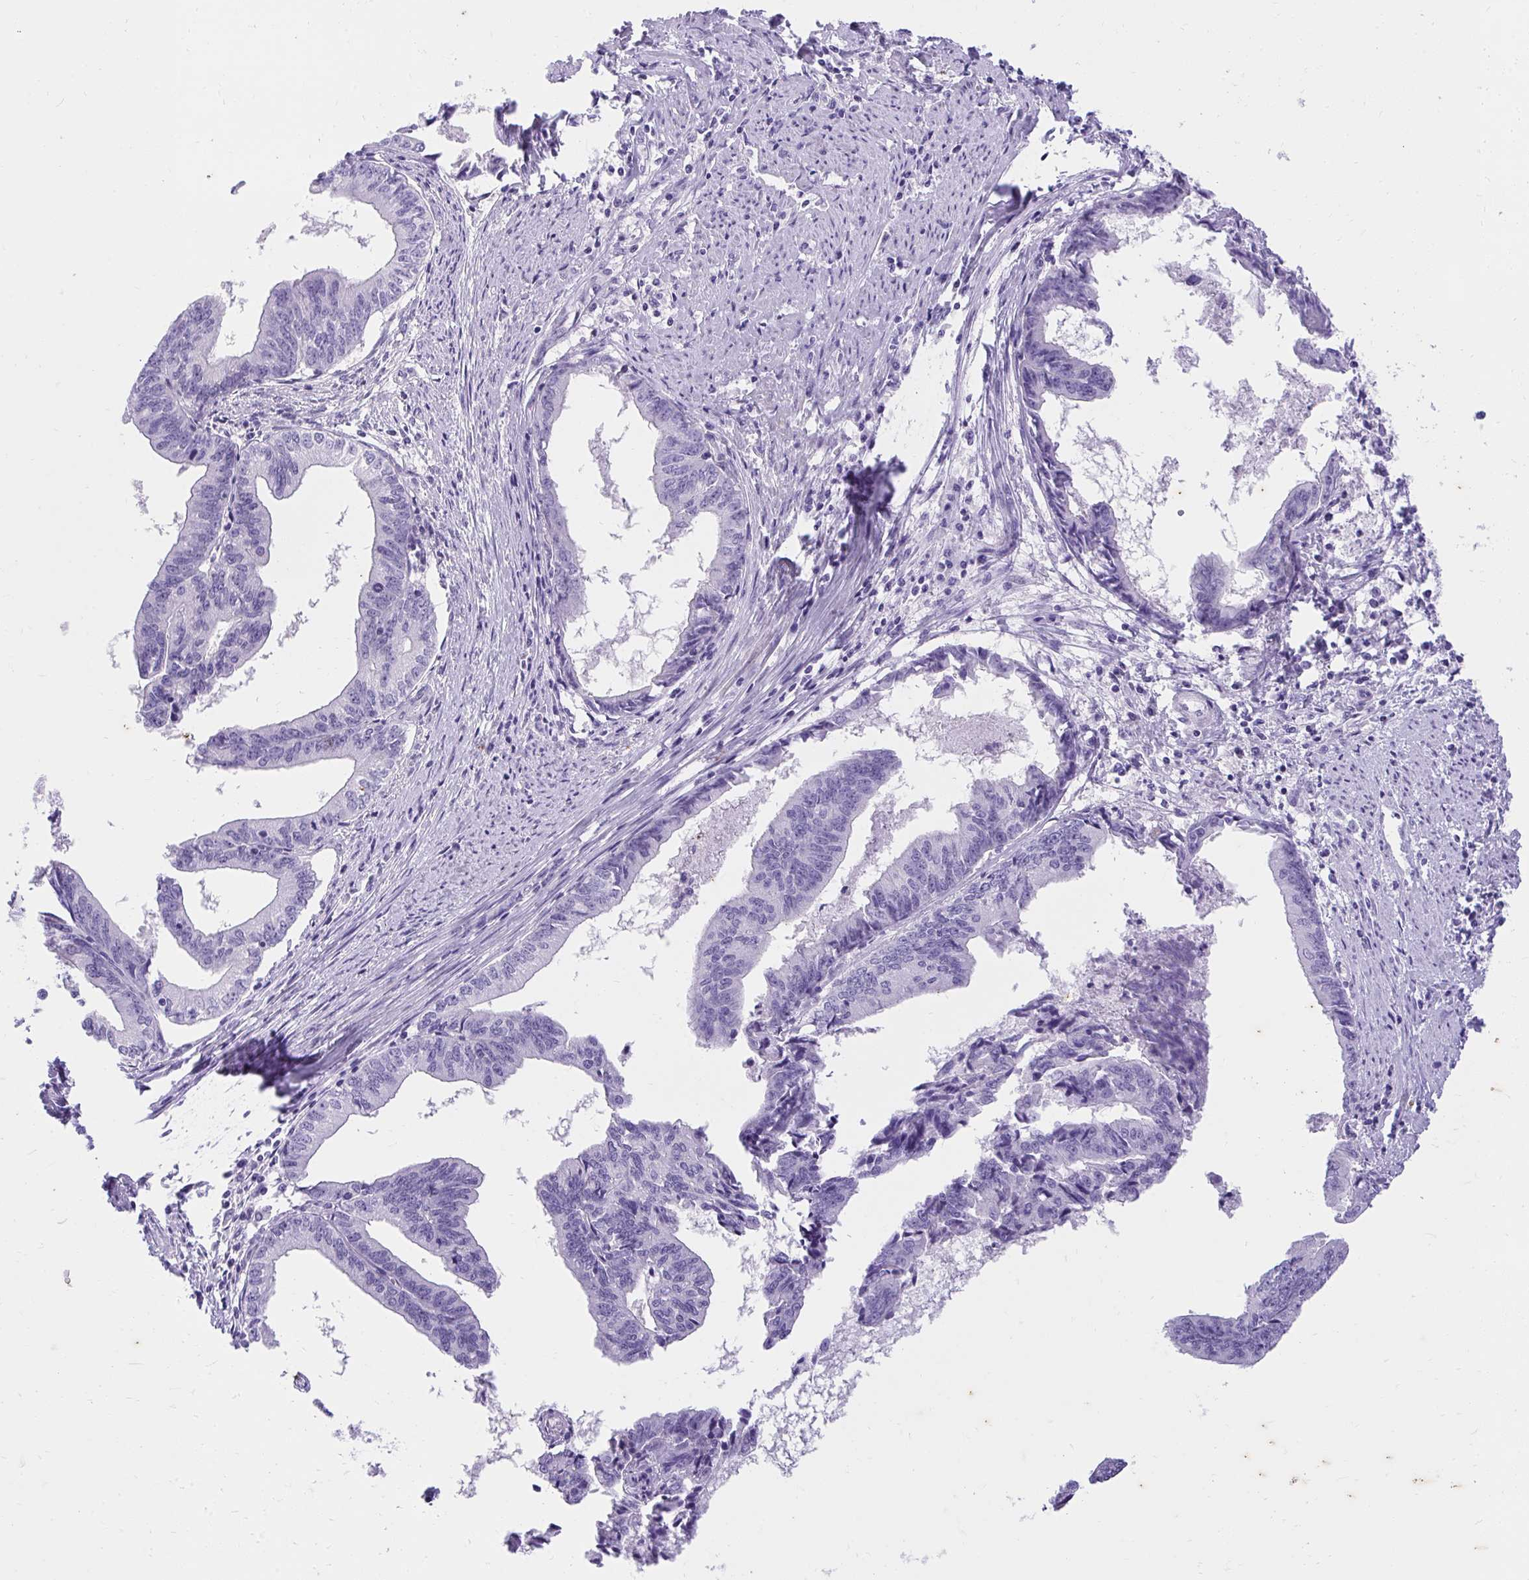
{"staining": {"intensity": "negative", "quantity": "none", "location": "none"}, "tissue": "endometrial cancer", "cell_type": "Tumor cells", "image_type": "cancer", "snomed": [{"axis": "morphology", "description": "Adenocarcinoma, NOS"}, {"axis": "topography", "description": "Endometrium"}], "caption": "Tumor cells are negative for protein expression in human endometrial cancer.", "gene": "KLK1", "patient": {"sex": "female", "age": 65}}